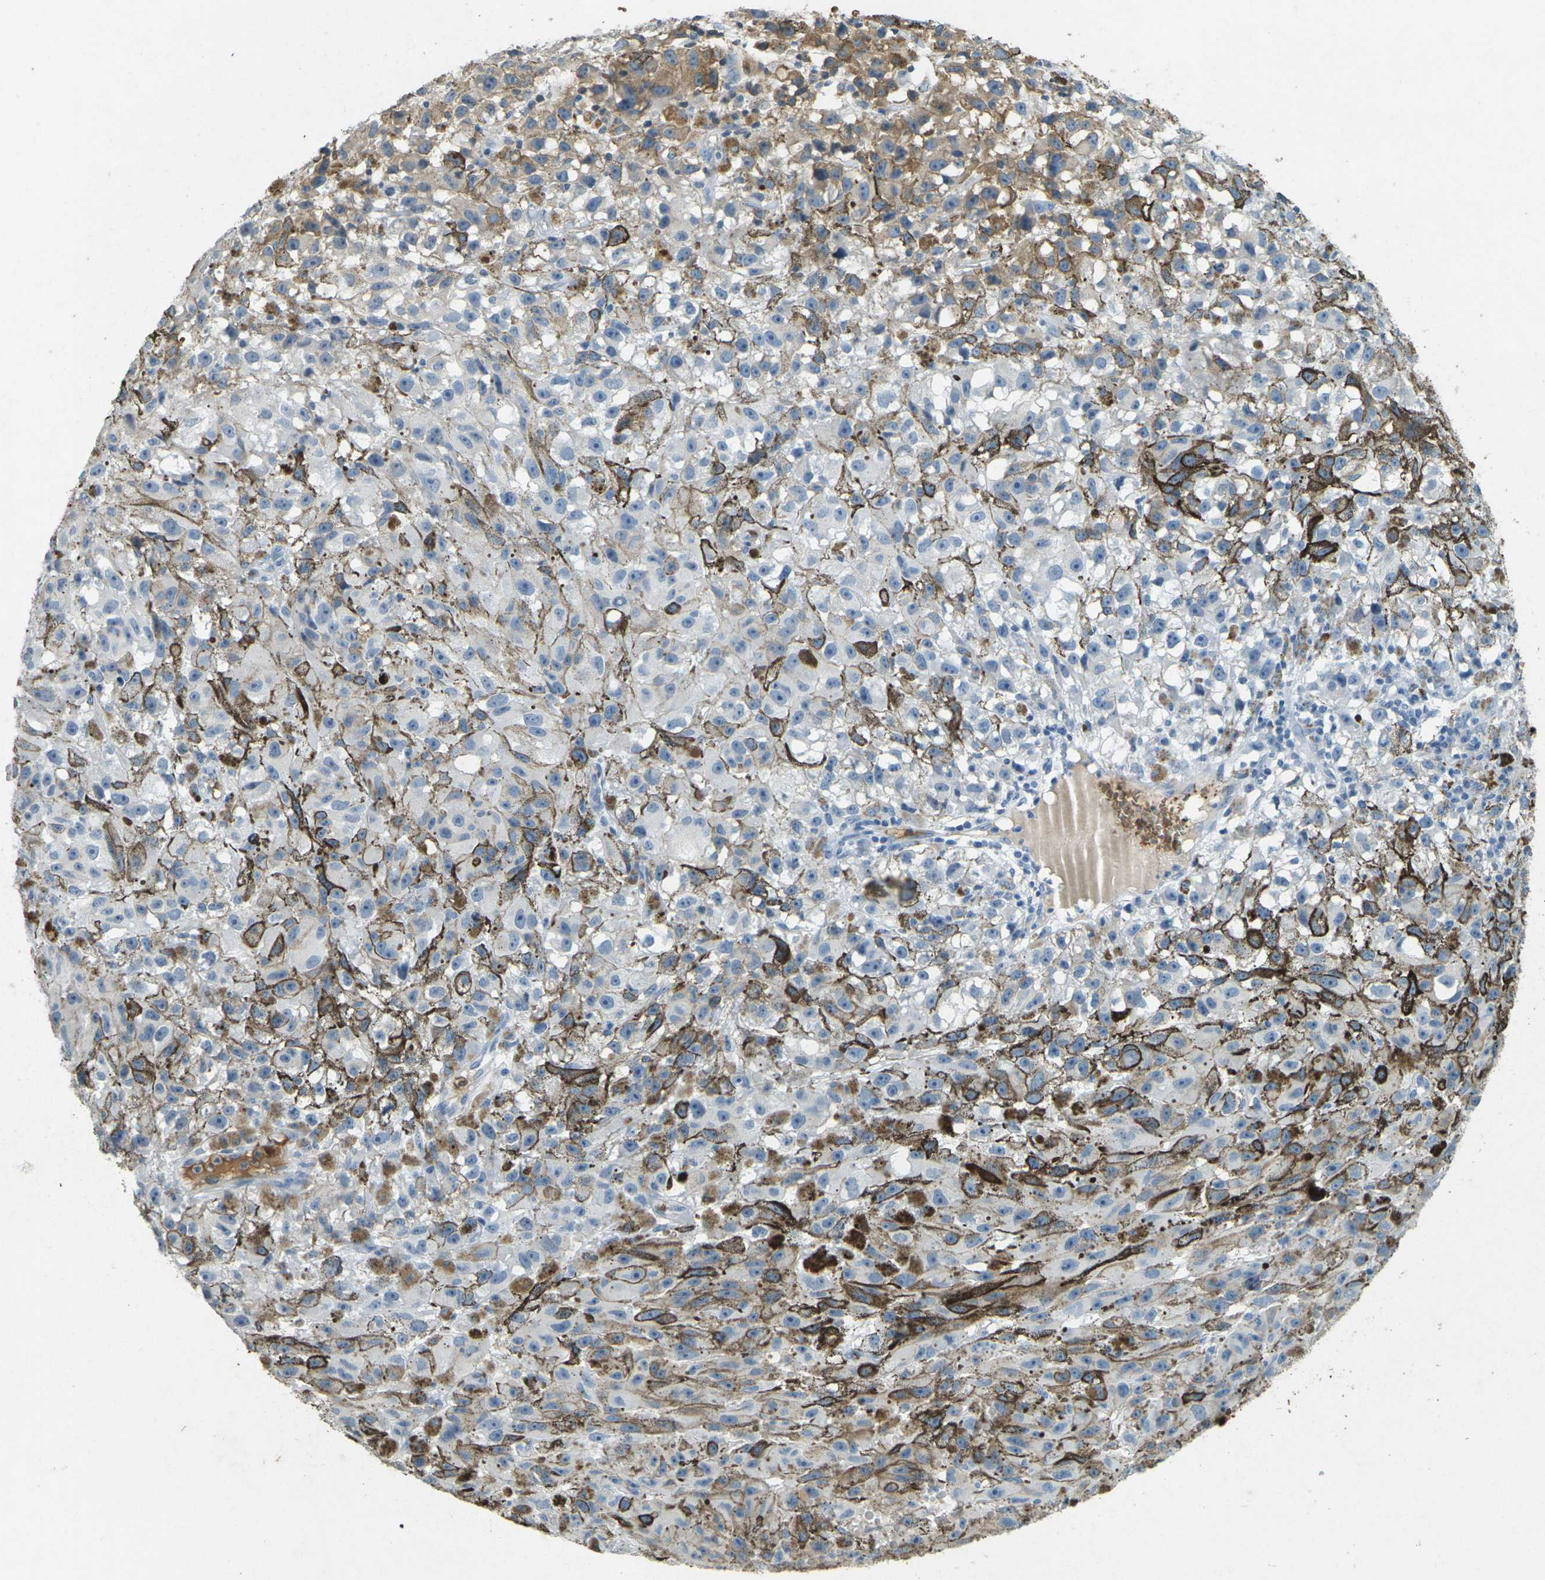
{"staining": {"intensity": "weak", "quantity": "25%-75%", "location": "cytoplasmic/membranous"}, "tissue": "melanoma", "cell_type": "Tumor cells", "image_type": "cancer", "snomed": [{"axis": "morphology", "description": "Malignant melanoma, NOS"}, {"axis": "topography", "description": "Skin"}], "caption": "Immunohistochemistry (IHC) photomicrograph of human melanoma stained for a protein (brown), which shows low levels of weak cytoplasmic/membranous expression in about 25%-75% of tumor cells.", "gene": "HBB", "patient": {"sex": "female", "age": 104}}